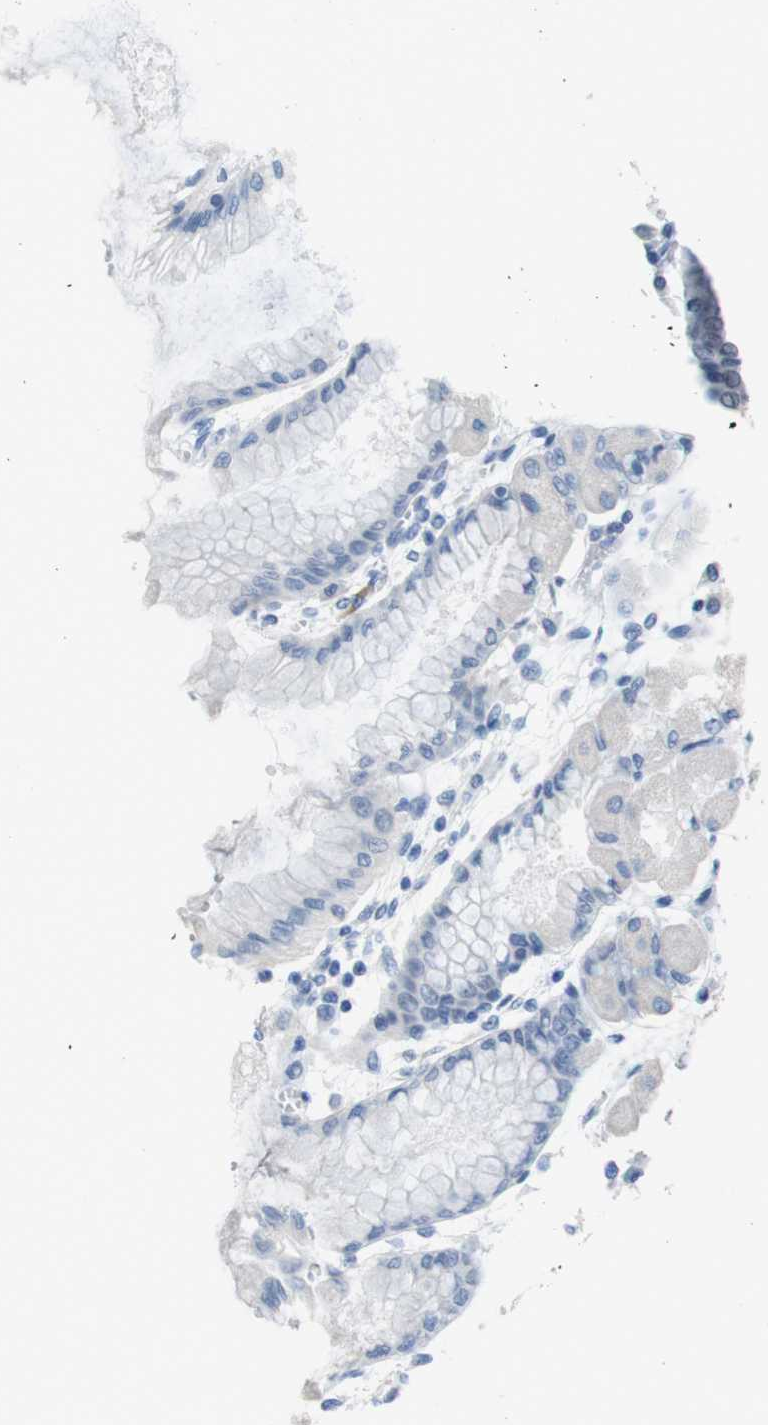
{"staining": {"intensity": "negative", "quantity": "none", "location": "none"}, "tissue": "stomach", "cell_type": "Glandular cells", "image_type": "normal", "snomed": [{"axis": "morphology", "description": "Normal tissue, NOS"}, {"axis": "topography", "description": "Stomach, upper"}], "caption": "Human stomach stained for a protein using IHC displays no expression in glandular cells.", "gene": "OPN1SW", "patient": {"sex": "female", "age": 56}}